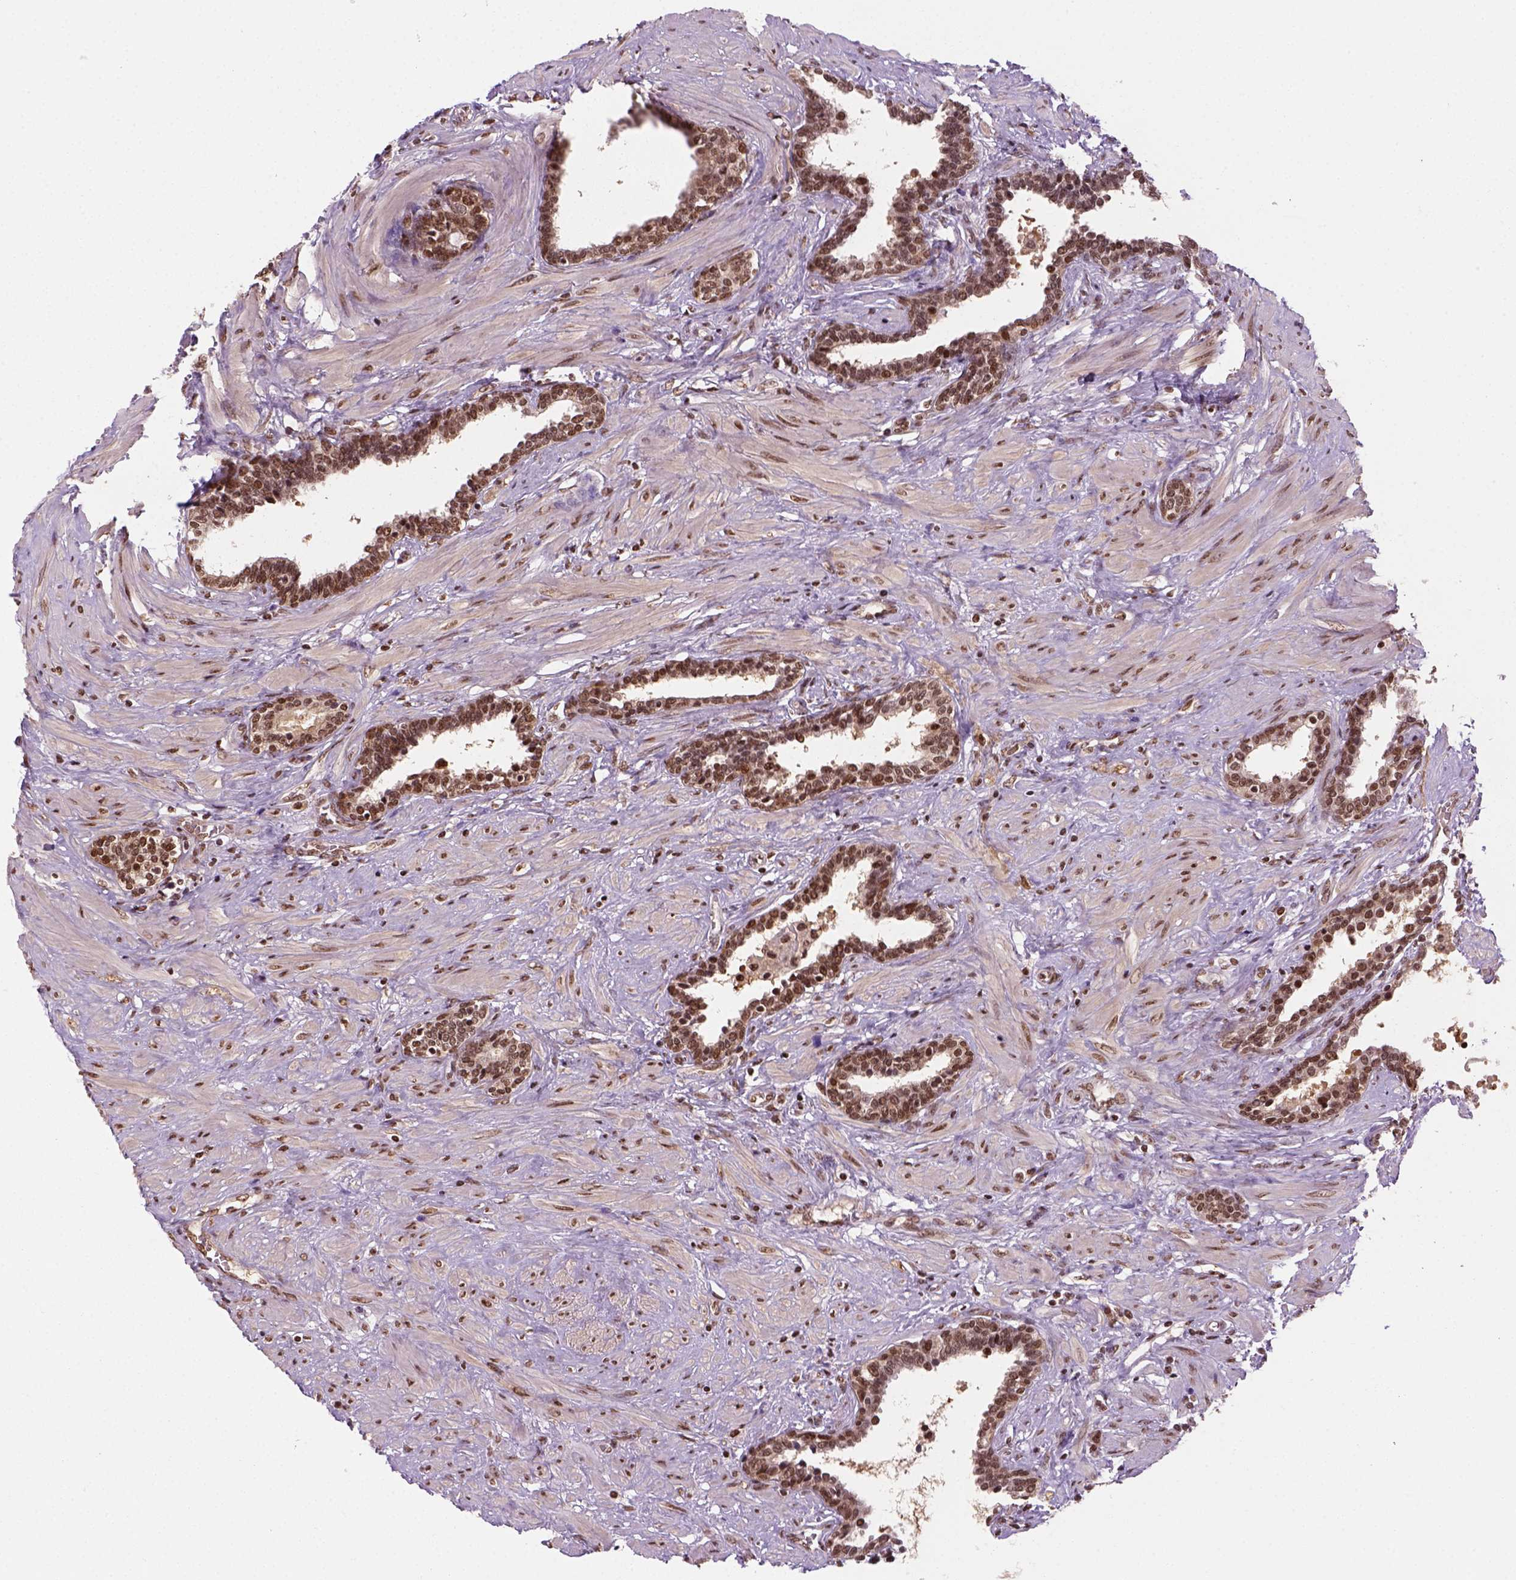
{"staining": {"intensity": "moderate", "quantity": ">75%", "location": "nuclear"}, "tissue": "prostate", "cell_type": "Glandular cells", "image_type": "normal", "snomed": [{"axis": "morphology", "description": "Normal tissue, NOS"}, {"axis": "topography", "description": "Prostate"}], "caption": "Prostate was stained to show a protein in brown. There is medium levels of moderate nuclear expression in about >75% of glandular cells. Immunohistochemistry stains the protein of interest in brown and the nuclei are stained blue.", "gene": "GOT1", "patient": {"sex": "male", "age": 55}}